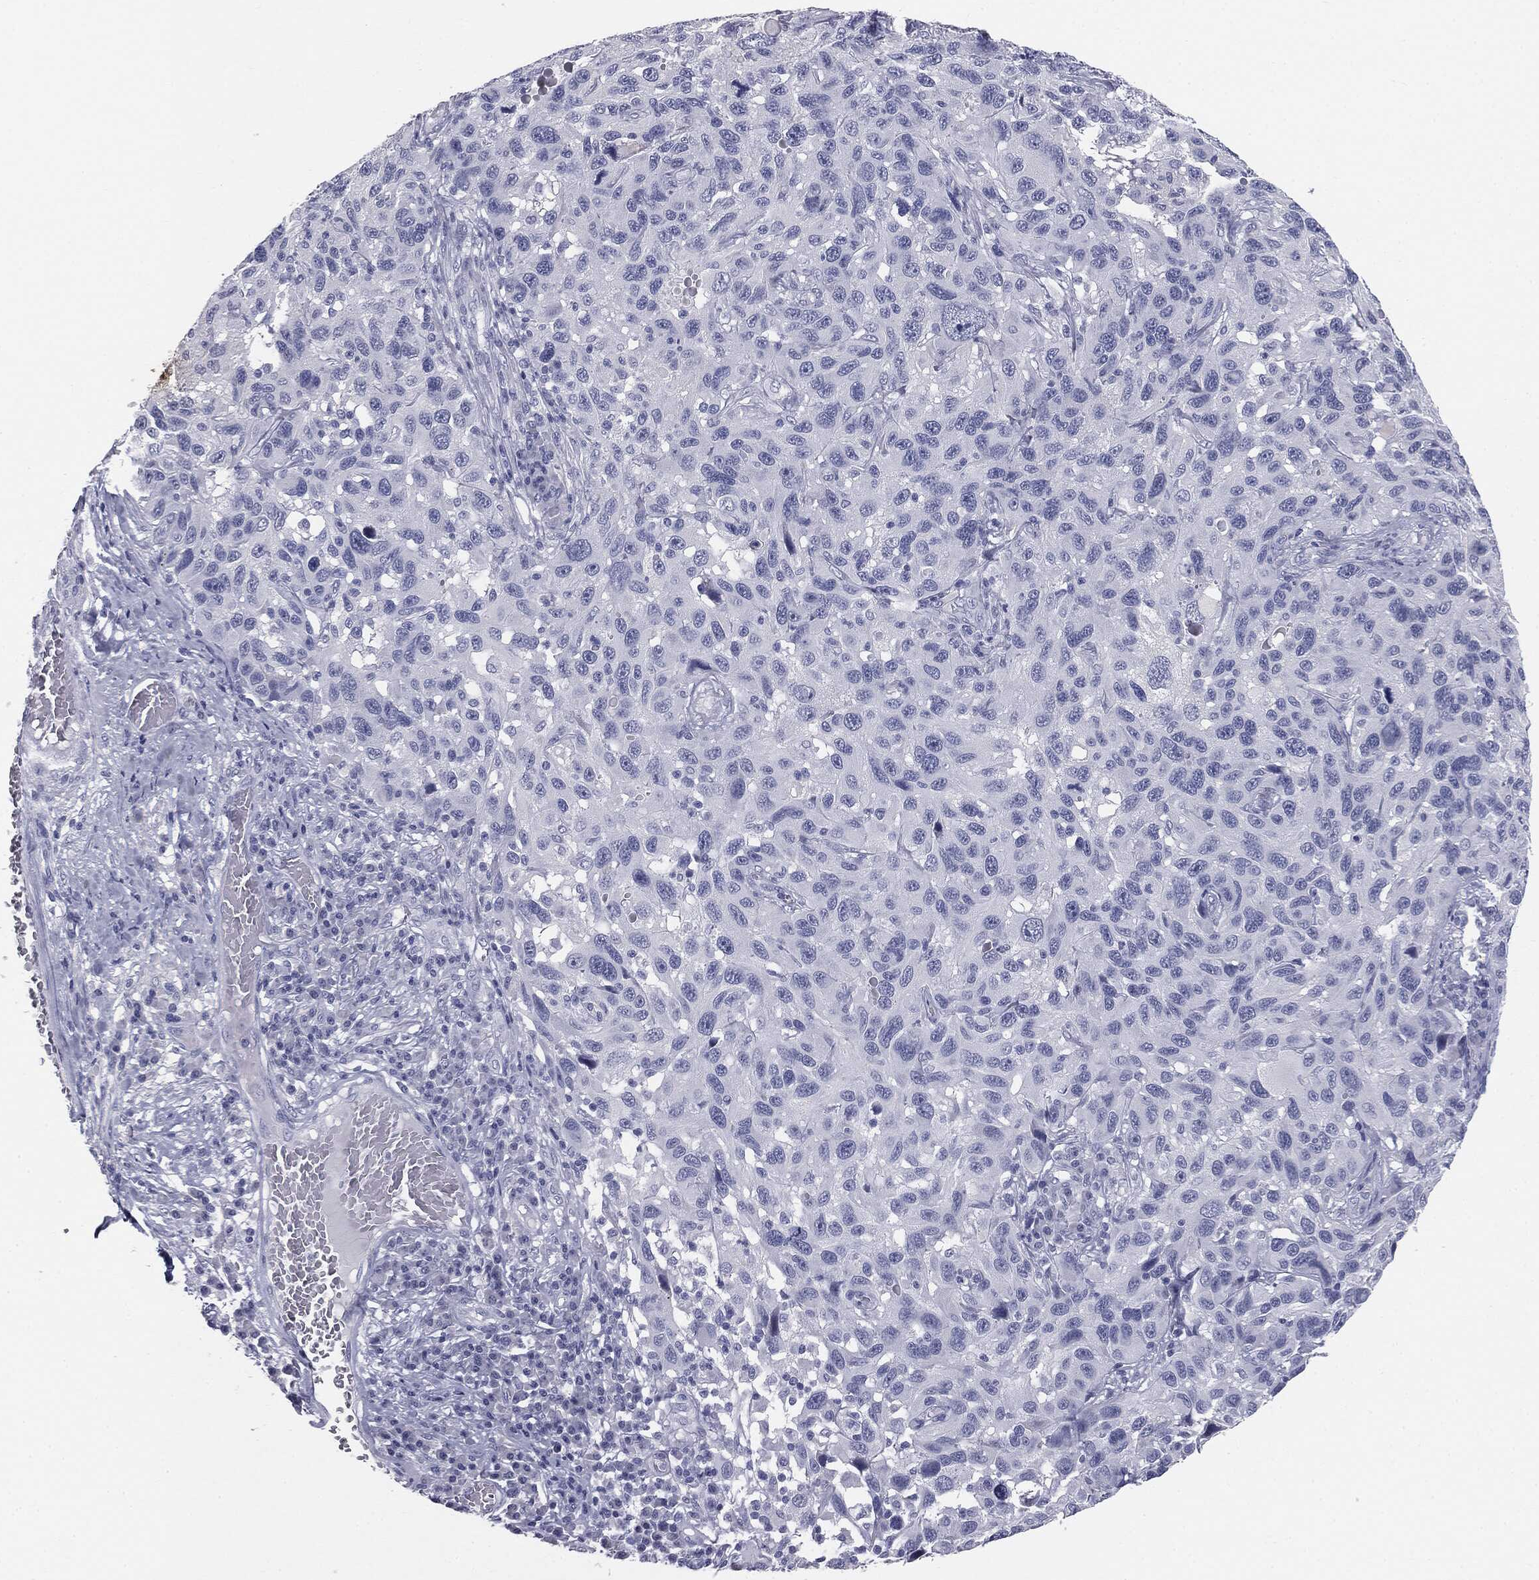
{"staining": {"intensity": "negative", "quantity": "none", "location": "none"}, "tissue": "melanoma", "cell_type": "Tumor cells", "image_type": "cancer", "snomed": [{"axis": "morphology", "description": "Malignant melanoma, NOS"}, {"axis": "topography", "description": "Skin"}], "caption": "Human melanoma stained for a protein using IHC shows no staining in tumor cells.", "gene": "MUC5AC", "patient": {"sex": "male", "age": 53}}